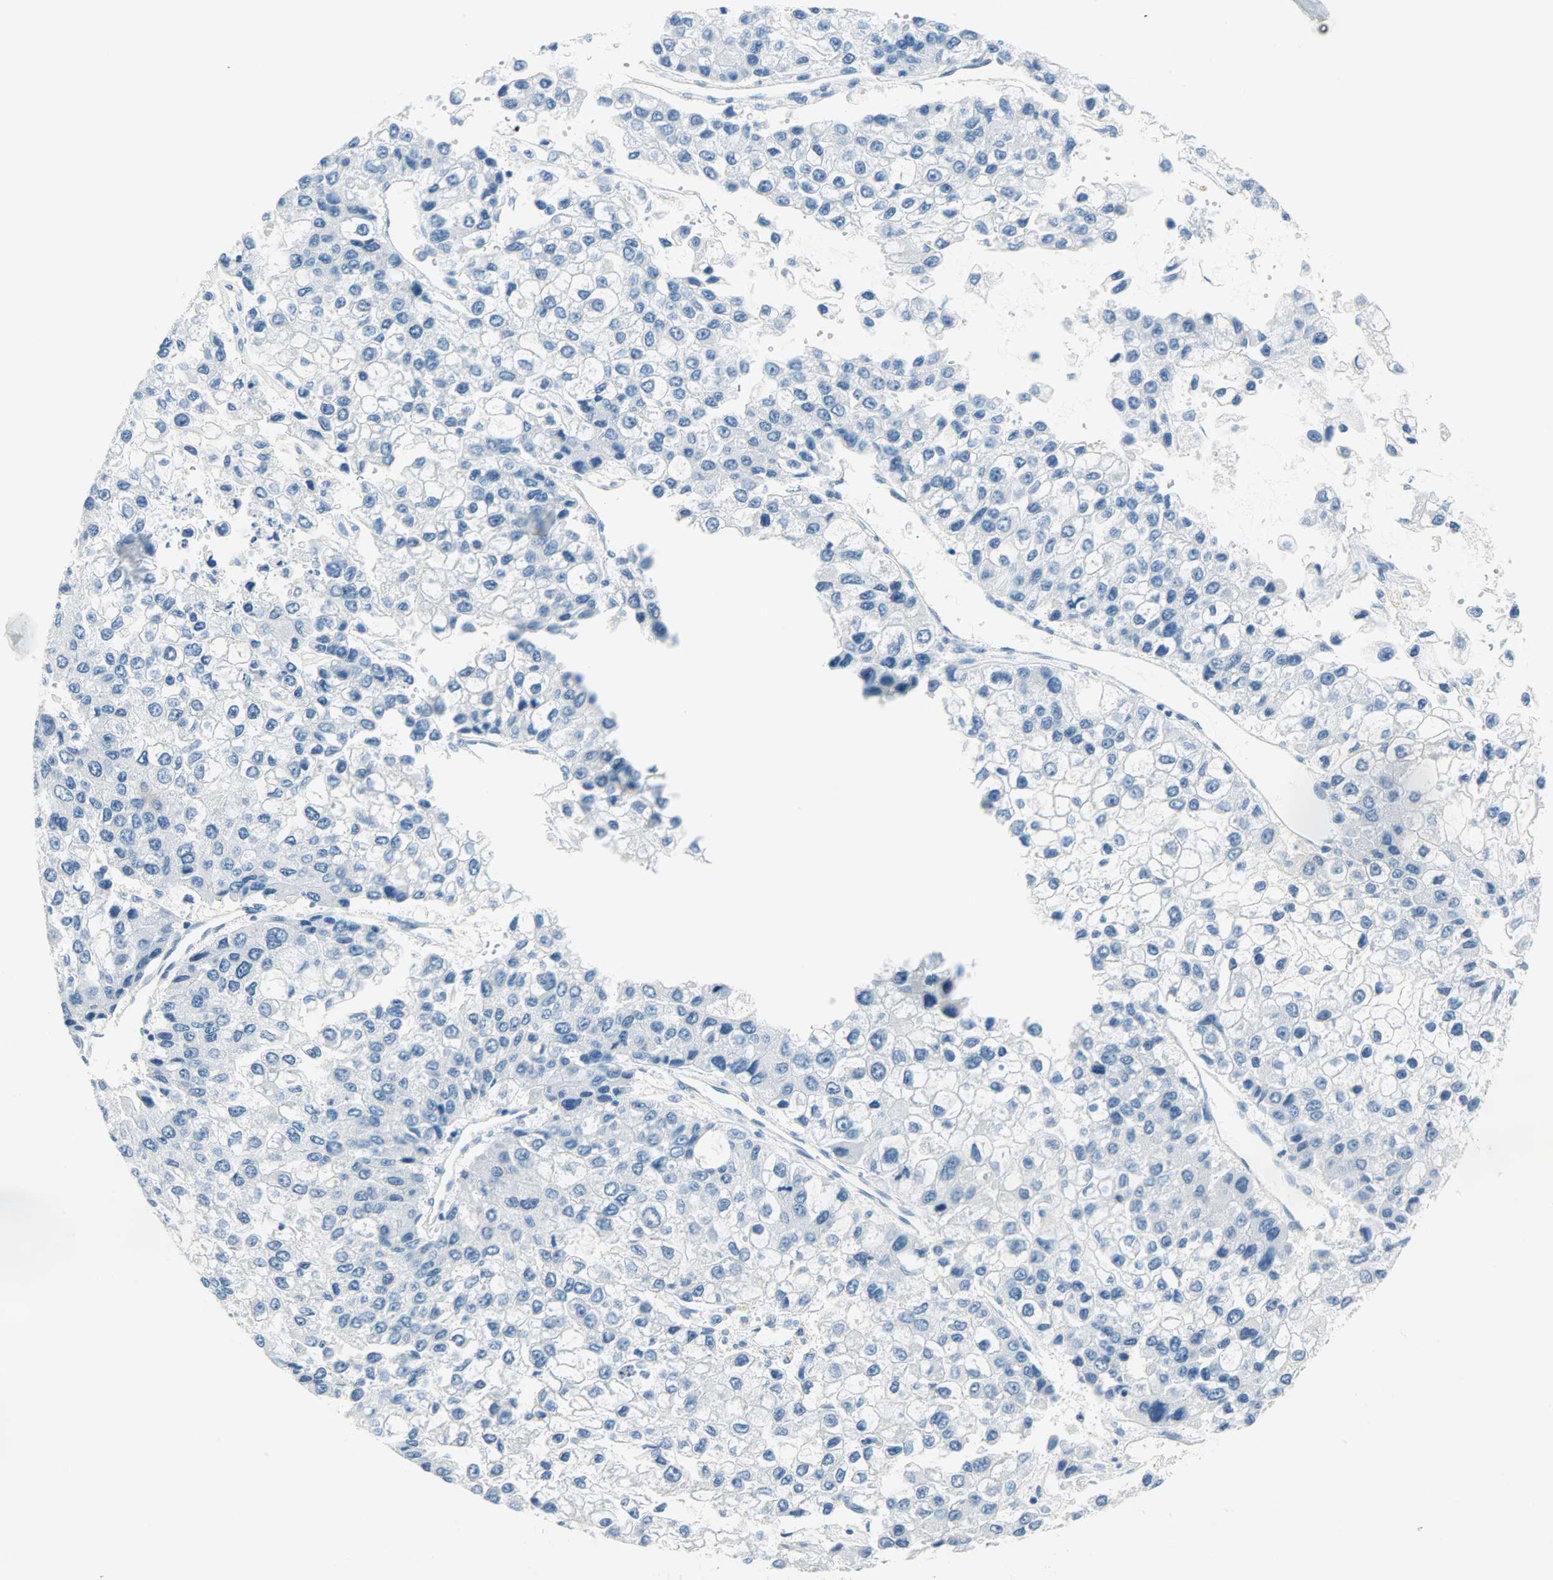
{"staining": {"intensity": "negative", "quantity": "none", "location": "none"}, "tissue": "liver cancer", "cell_type": "Tumor cells", "image_type": "cancer", "snomed": [{"axis": "morphology", "description": "Carcinoma, Hepatocellular, NOS"}, {"axis": "topography", "description": "Liver"}], "caption": "High power microscopy histopathology image of an immunohistochemistry (IHC) micrograph of liver hepatocellular carcinoma, revealing no significant staining in tumor cells.", "gene": "PROM1", "patient": {"sex": "female", "age": 66}}